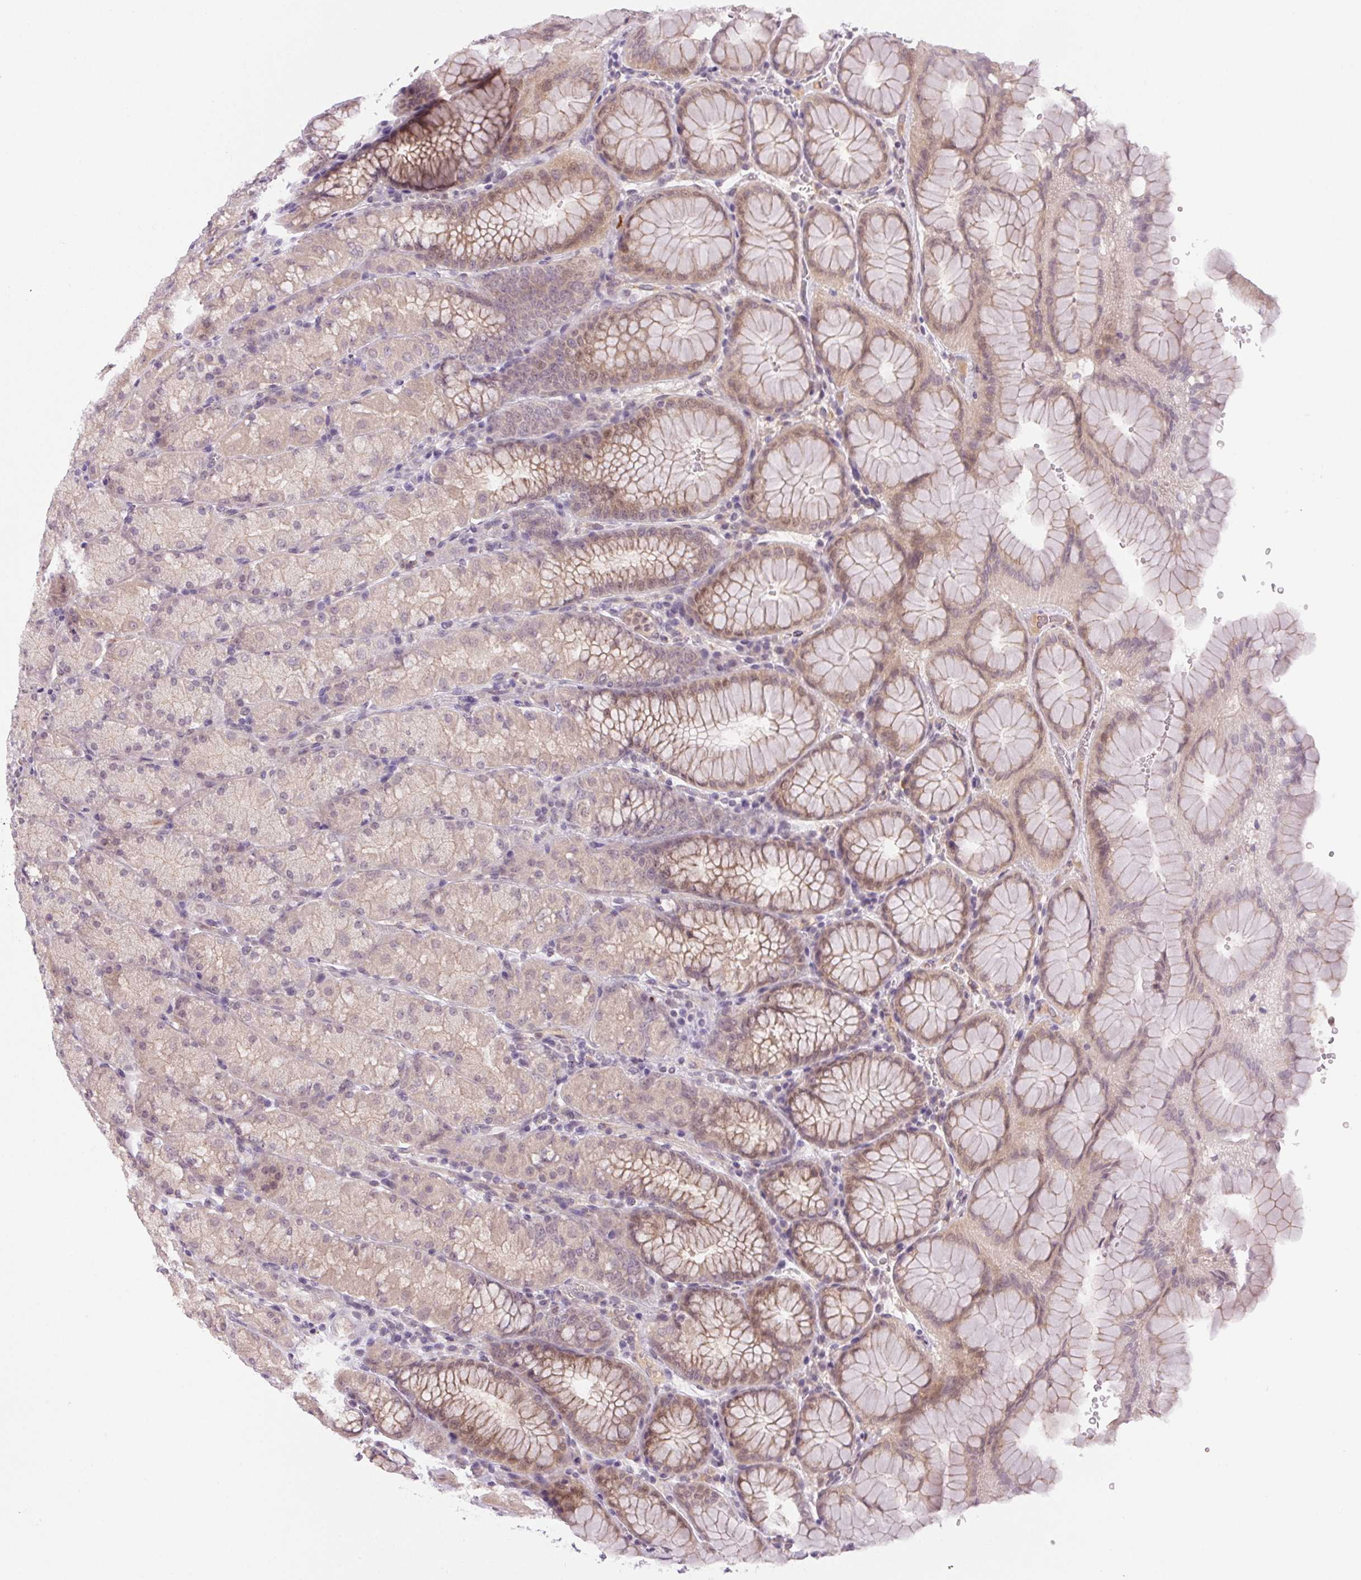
{"staining": {"intensity": "weak", "quantity": "<25%", "location": "cytoplasmic/membranous,nuclear"}, "tissue": "stomach", "cell_type": "Glandular cells", "image_type": "normal", "snomed": [{"axis": "morphology", "description": "Normal tissue, NOS"}, {"axis": "topography", "description": "Stomach, upper"}, {"axis": "topography", "description": "Stomach"}], "caption": "High power microscopy histopathology image of an immunohistochemistry micrograph of unremarkable stomach, revealing no significant expression in glandular cells. The staining was performed using DAB to visualize the protein expression in brown, while the nuclei were stained in blue with hematoxylin (Magnification: 20x).", "gene": "CFAP92", "patient": {"sex": "male", "age": 76}}